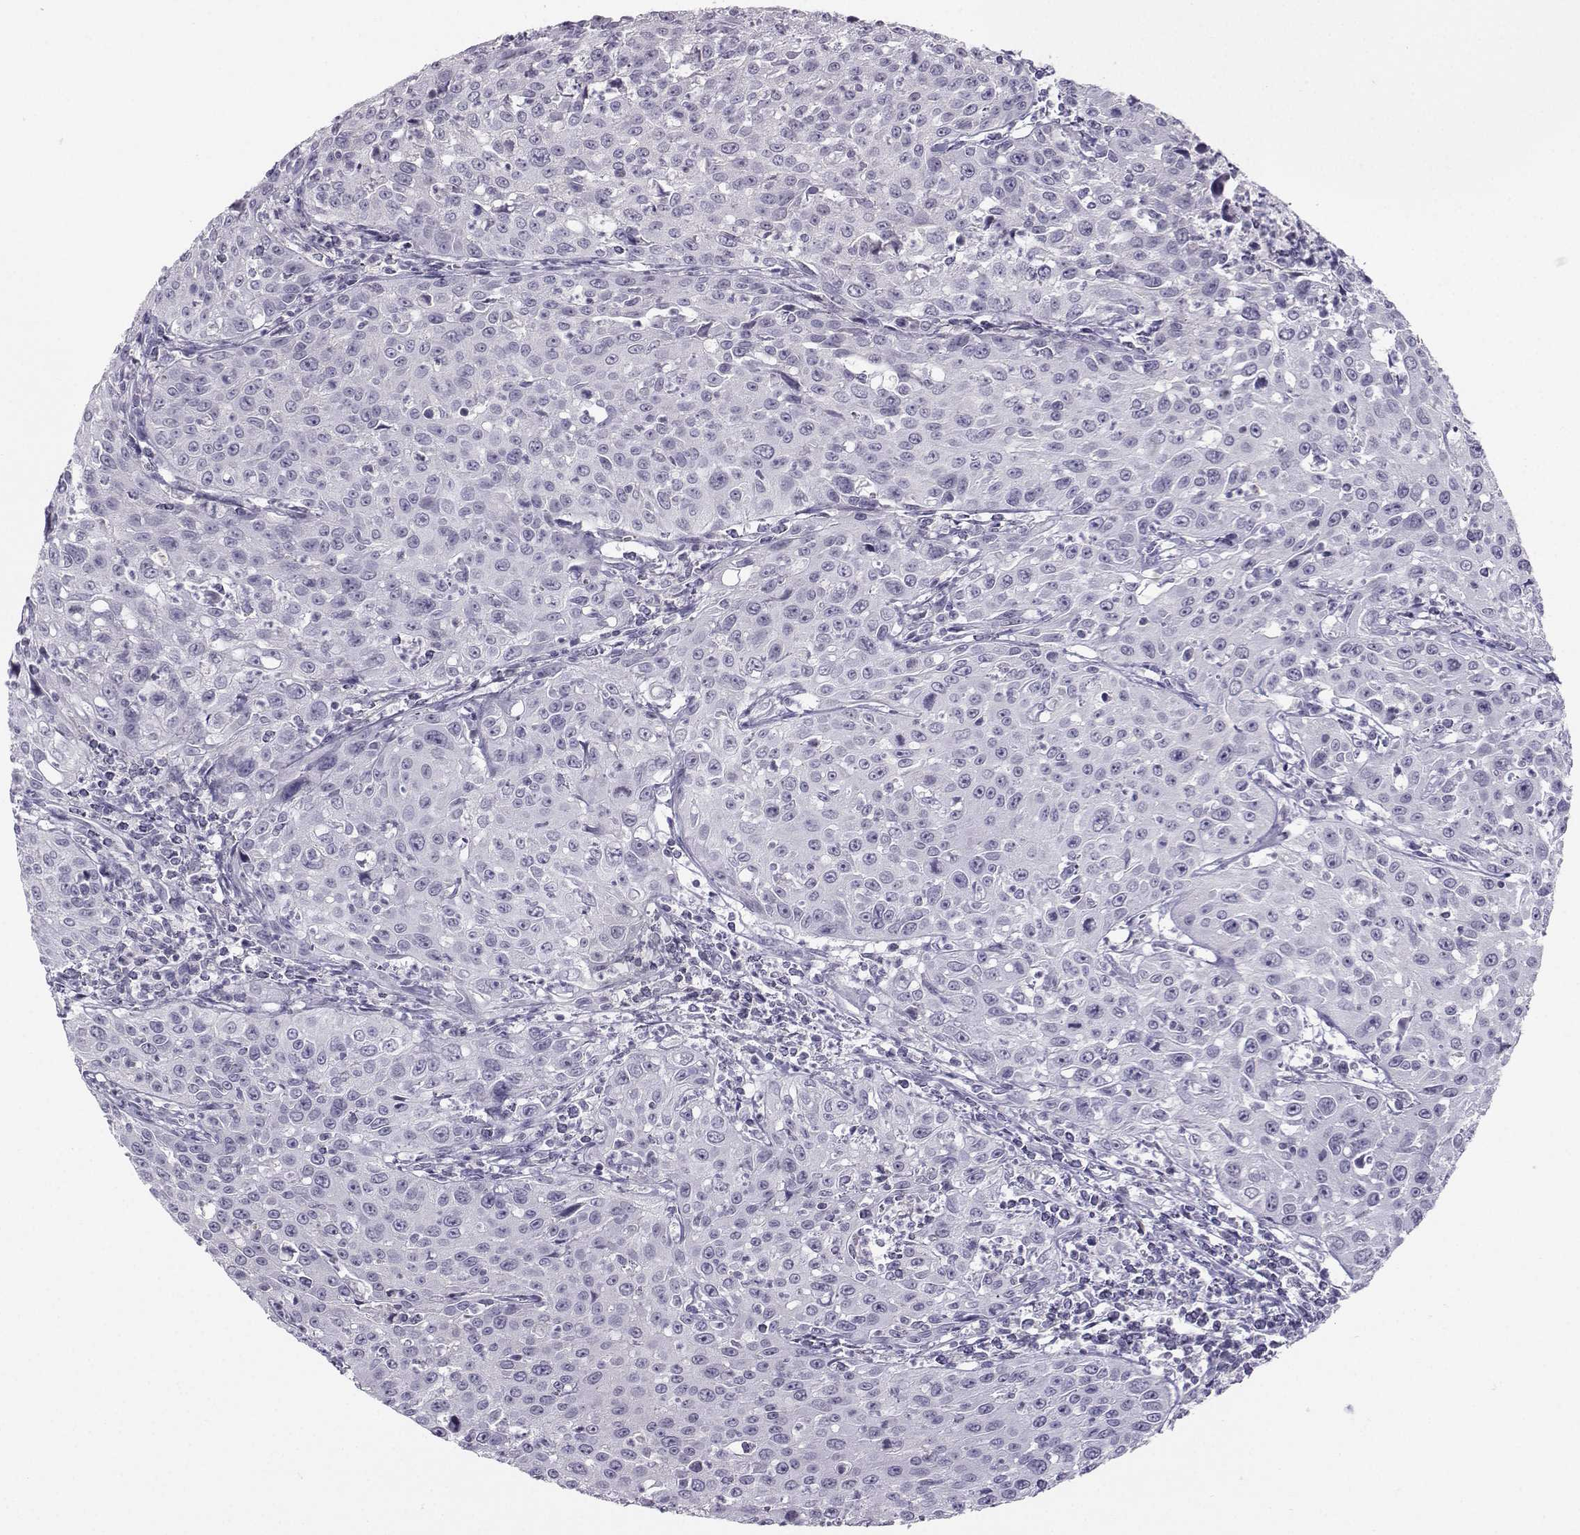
{"staining": {"intensity": "negative", "quantity": "none", "location": "none"}, "tissue": "cervical cancer", "cell_type": "Tumor cells", "image_type": "cancer", "snomed": [{"axis": "morphology", "description": "Squamous cell carcinoma, NOS"}, {"axis": "topography", "description": "Cervix"}], "caption": "This histopathology image is of cervical cancer (squamous cell carcinoma) stained with immunohistochemistry (IHC) to label a protein in brown with the nuclei are counter-stained blue. There is no positivity in tumor cells.", "gene": "LHX1", "patient": {"sex": "female", "age": 26}}